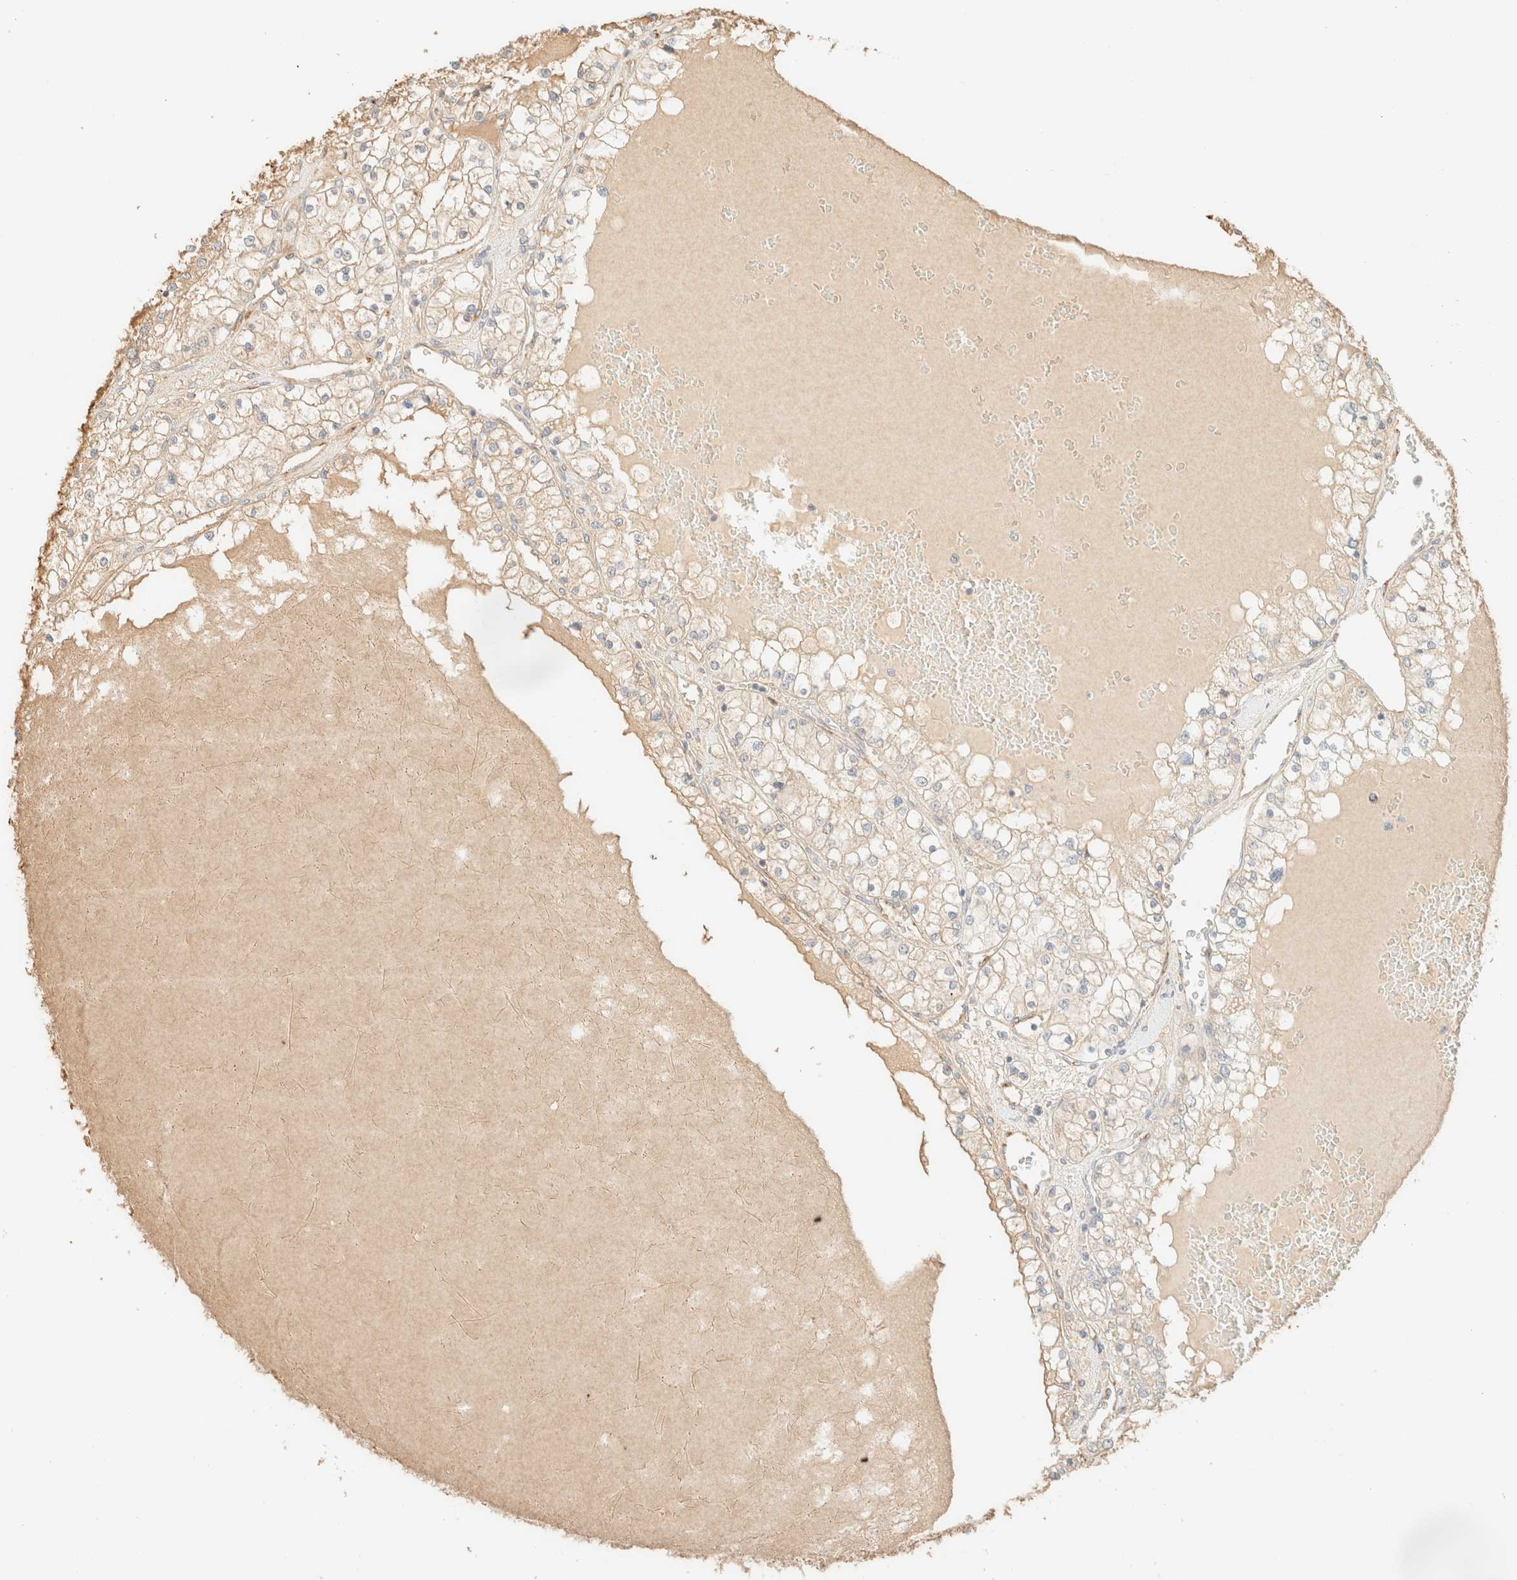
{"staining": {"intensity": "weak", "quantity": "25%-75%", "location": "cytoplasmic/membranous"}, "tissue": "renal cancer", "cell_type": "Tumor cells", "image_type": "cancer", "snomed": [{"axis": "morphology", "description": "Adenocarcinoma, NOS"}, {"axis": "topography", "description": "Kidney"}], "caption": "Protein expression analysis of renal cancer shows weak cytoplasmic/membranous staining in about 25%-75% of tumor cells.", "gene": "SPARCL1", "patient": {"sex": "male", "age": 68}}